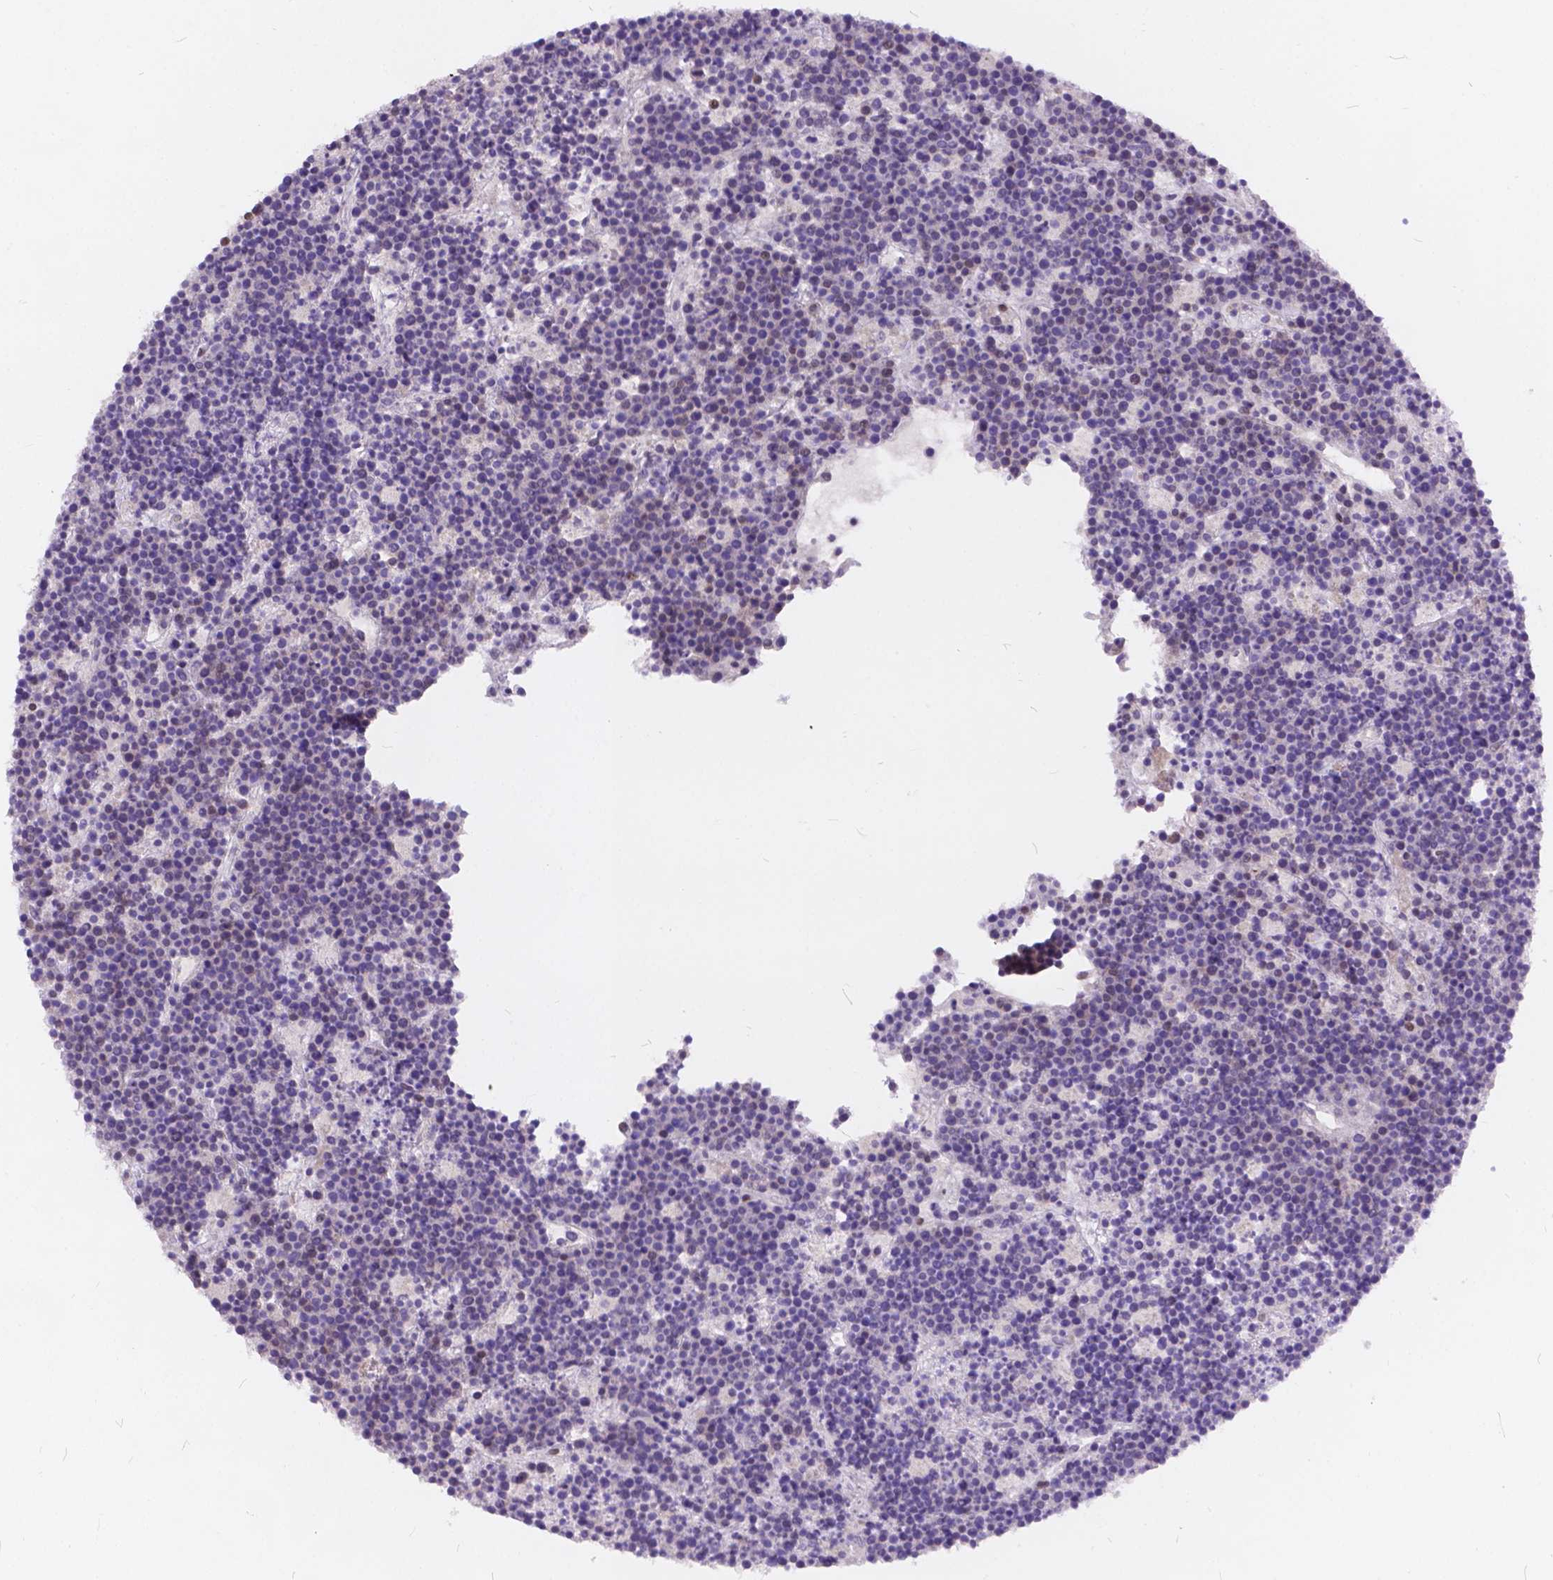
{"staining": {"intensity": "negative", "quantity": "none", "location": "none"}, "tissue": "lymphoma", "cell_type": "Tumor cells", "image_type": "cancer", "snomed": [{"axis": "morphology", "description": "Malignant lymphoma, non-Hodgkin's type, High grade"}, {"axis": "topography", "description": "Ovary"}], "caption": "Lymphoma was stained to show a protein in brown. There is no significant expression in tumor cells.", "gene": "FAM53A", "patient": {"sex": "female", "age": 56}}